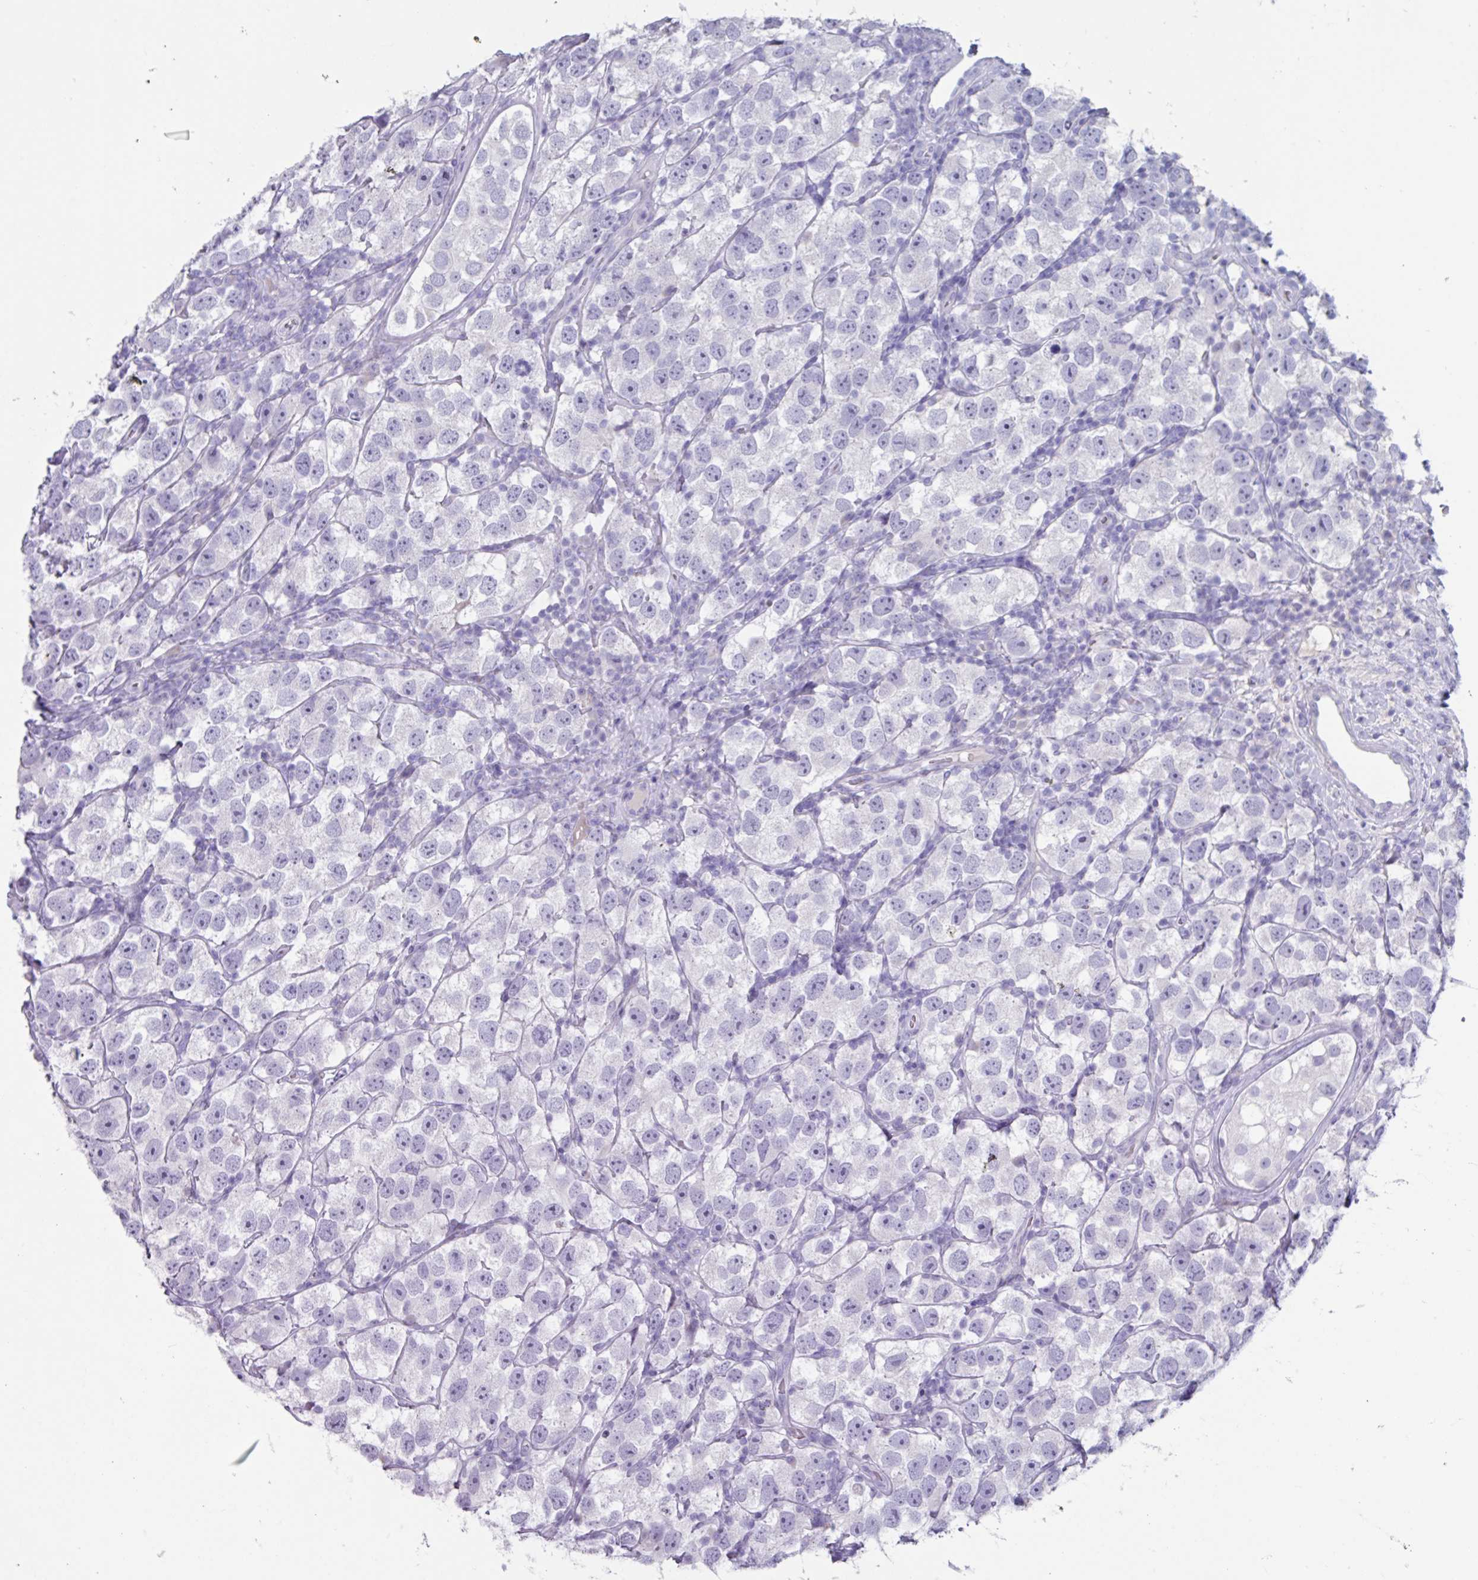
{"staining": {"intensity": "negative", "quantity": "none", "location": "none"}, "tissue": "testis cancer", "cell_type": "Tumor cells", "image_type": "cancer", "snomed": [{"axis": "morphology", "description": "Seminoma, NOS"}, {"axis": "topography", "description": "Testis"}], "caption": "An IHC image of seminoma (testis) is shown. There is no staining in tumor cells of seminoma (testis).", "gene": "OR2T10", "patient": {"sex": "male", "age": 26}}